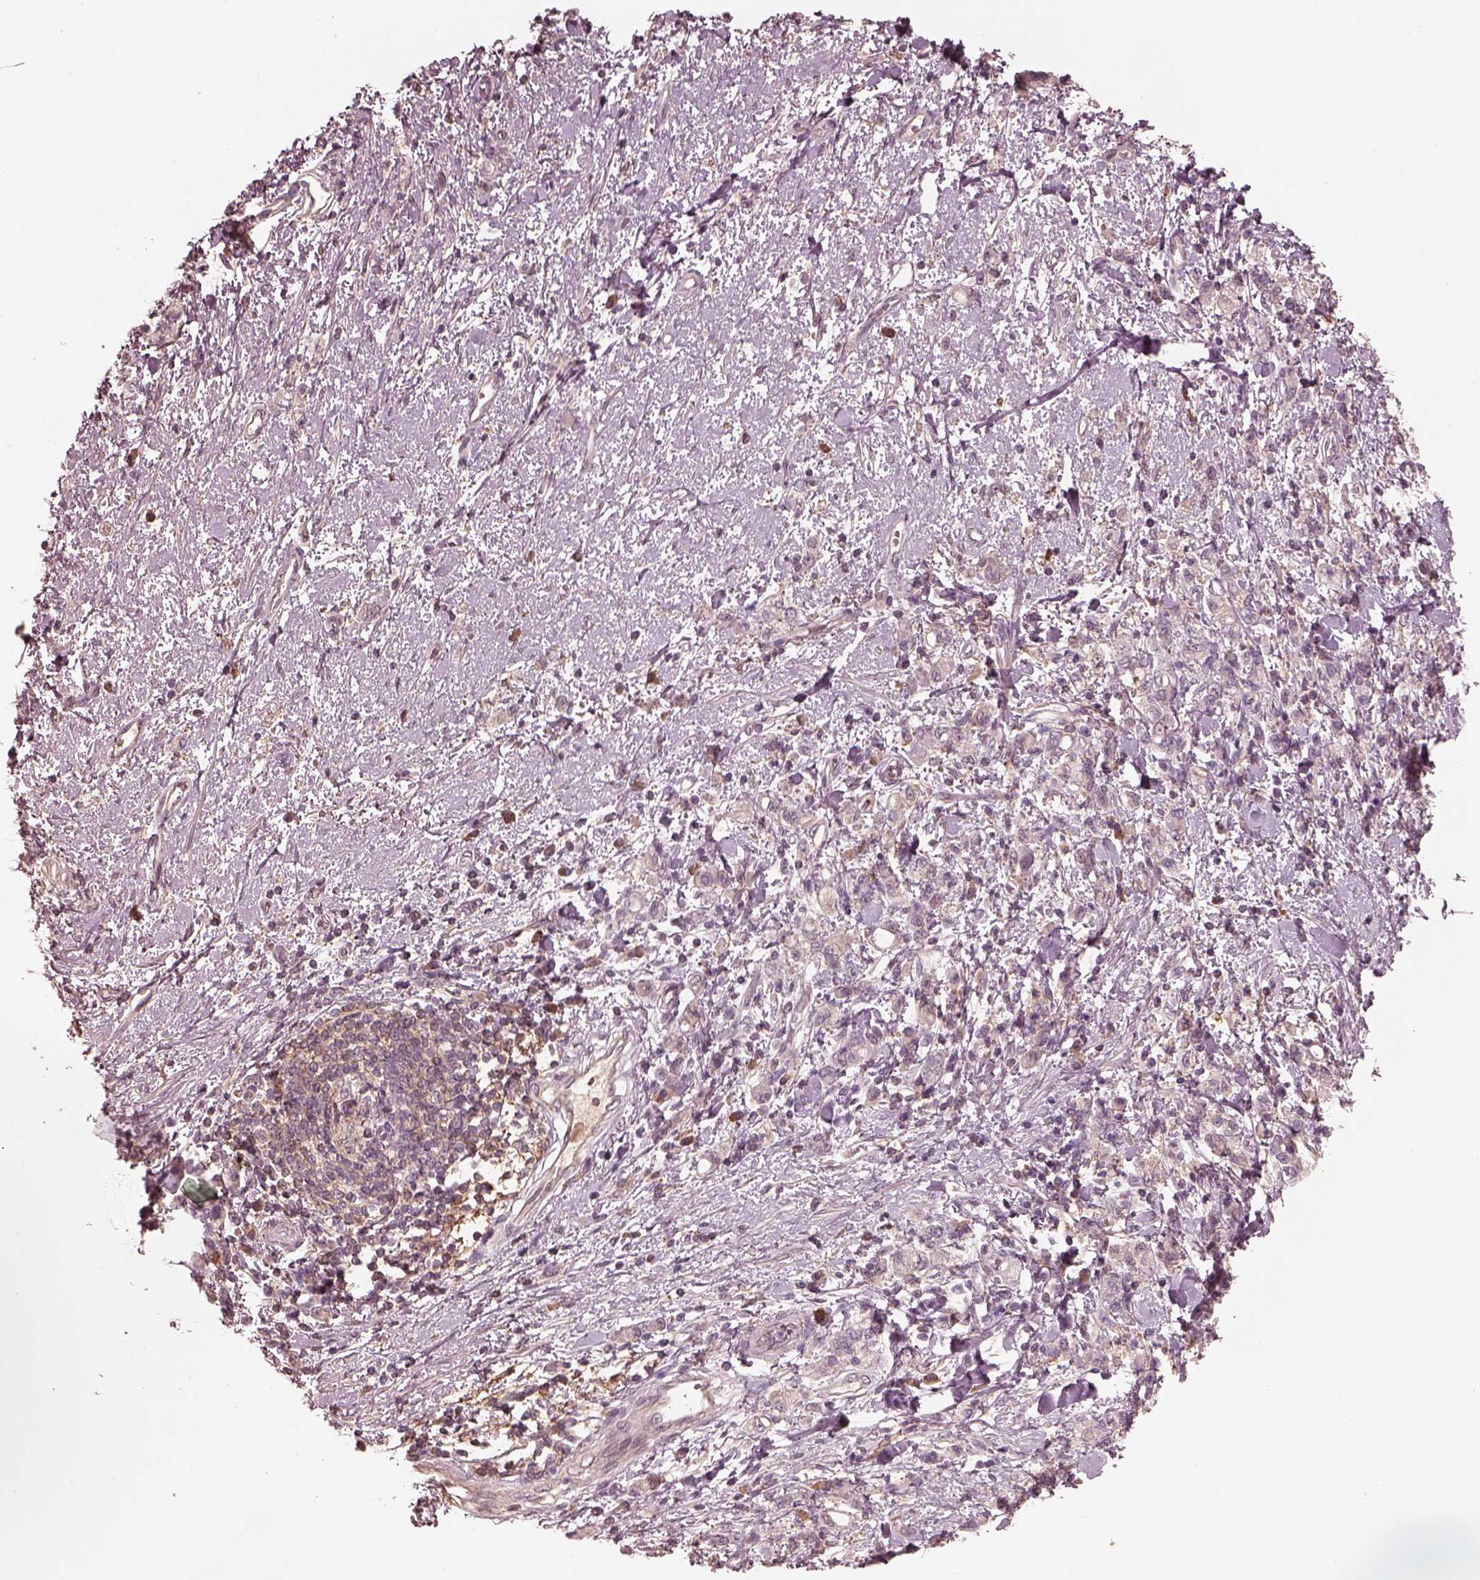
{"staining": {"intensity": "negative", "quantity": "none", "location": "none"}, "tissue": "stomach cancer", "cell_type": "Tumor cells", "image_type": "cancer", "snomed": [{"axis": "morphology", "description": "Adenocarcinoma, NOS"}, {"axis": "topography", "description": "Stomach"}], "caption": "There is no significant expression in tumor cells of stomach cancer.", "gene": "VWA5B1", "patient": {"sex": "male", "age": 77}}